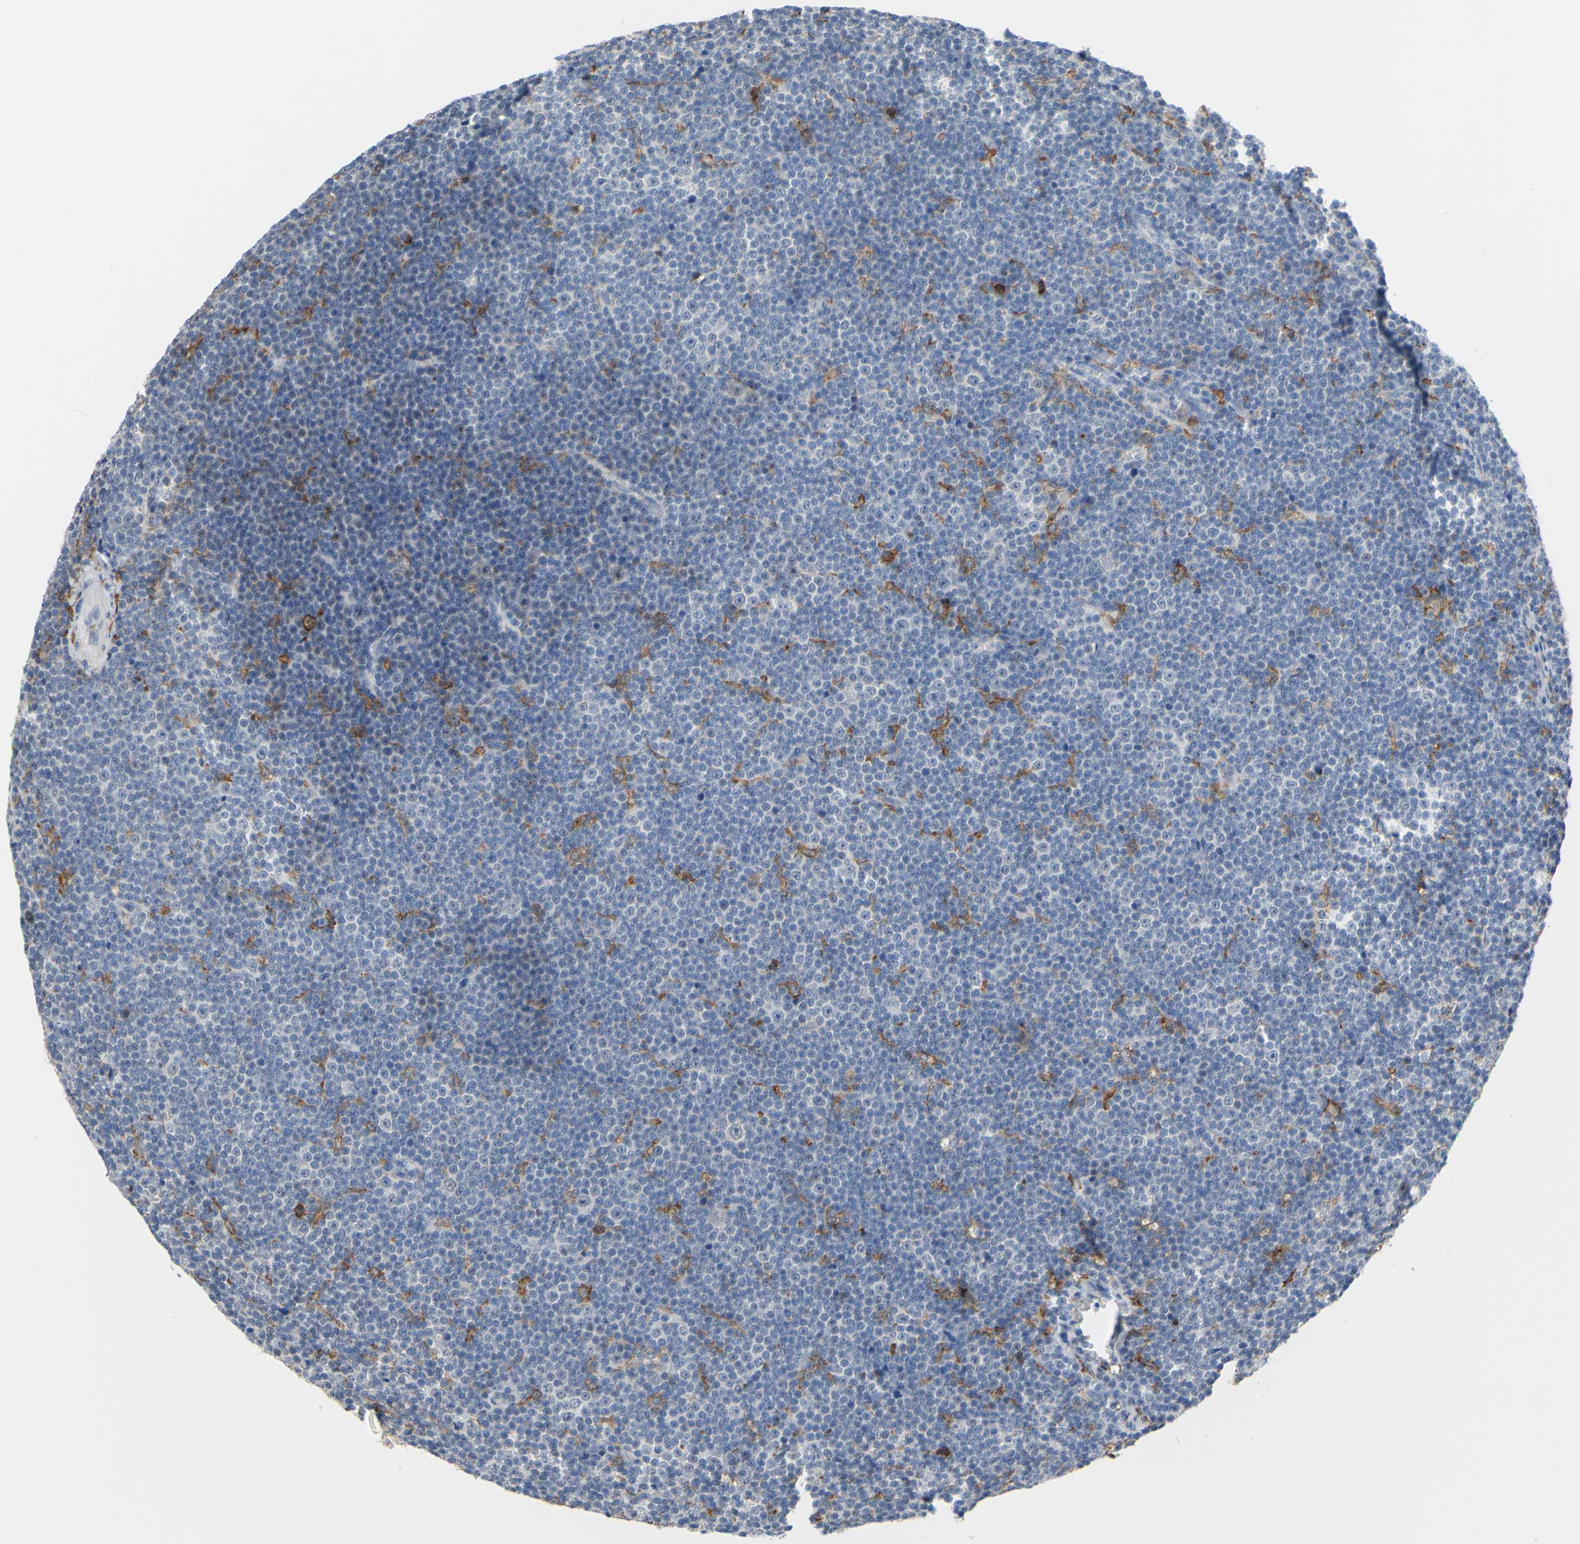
{"staining": {"intensity": "negative", "quantity": "none", "location": "none"}, "tissue": "lymphoma", "cell_type": "Tumor cells", "image_type": "cancer", "snomed": [{"axis": "morphology", "description": "Malignant lymphoma, non-Hodgkin's type, Low grade"}, {"axis": "topography", "description": "Lymph node"}], "caption": "A high-resolution photomicrograph shows immunohistochemistry staining of lymphoma, which displays no significant staining in tumor cells.", "gene": "FCGR2A", "patient": {"sex": "female", "age": 67}}